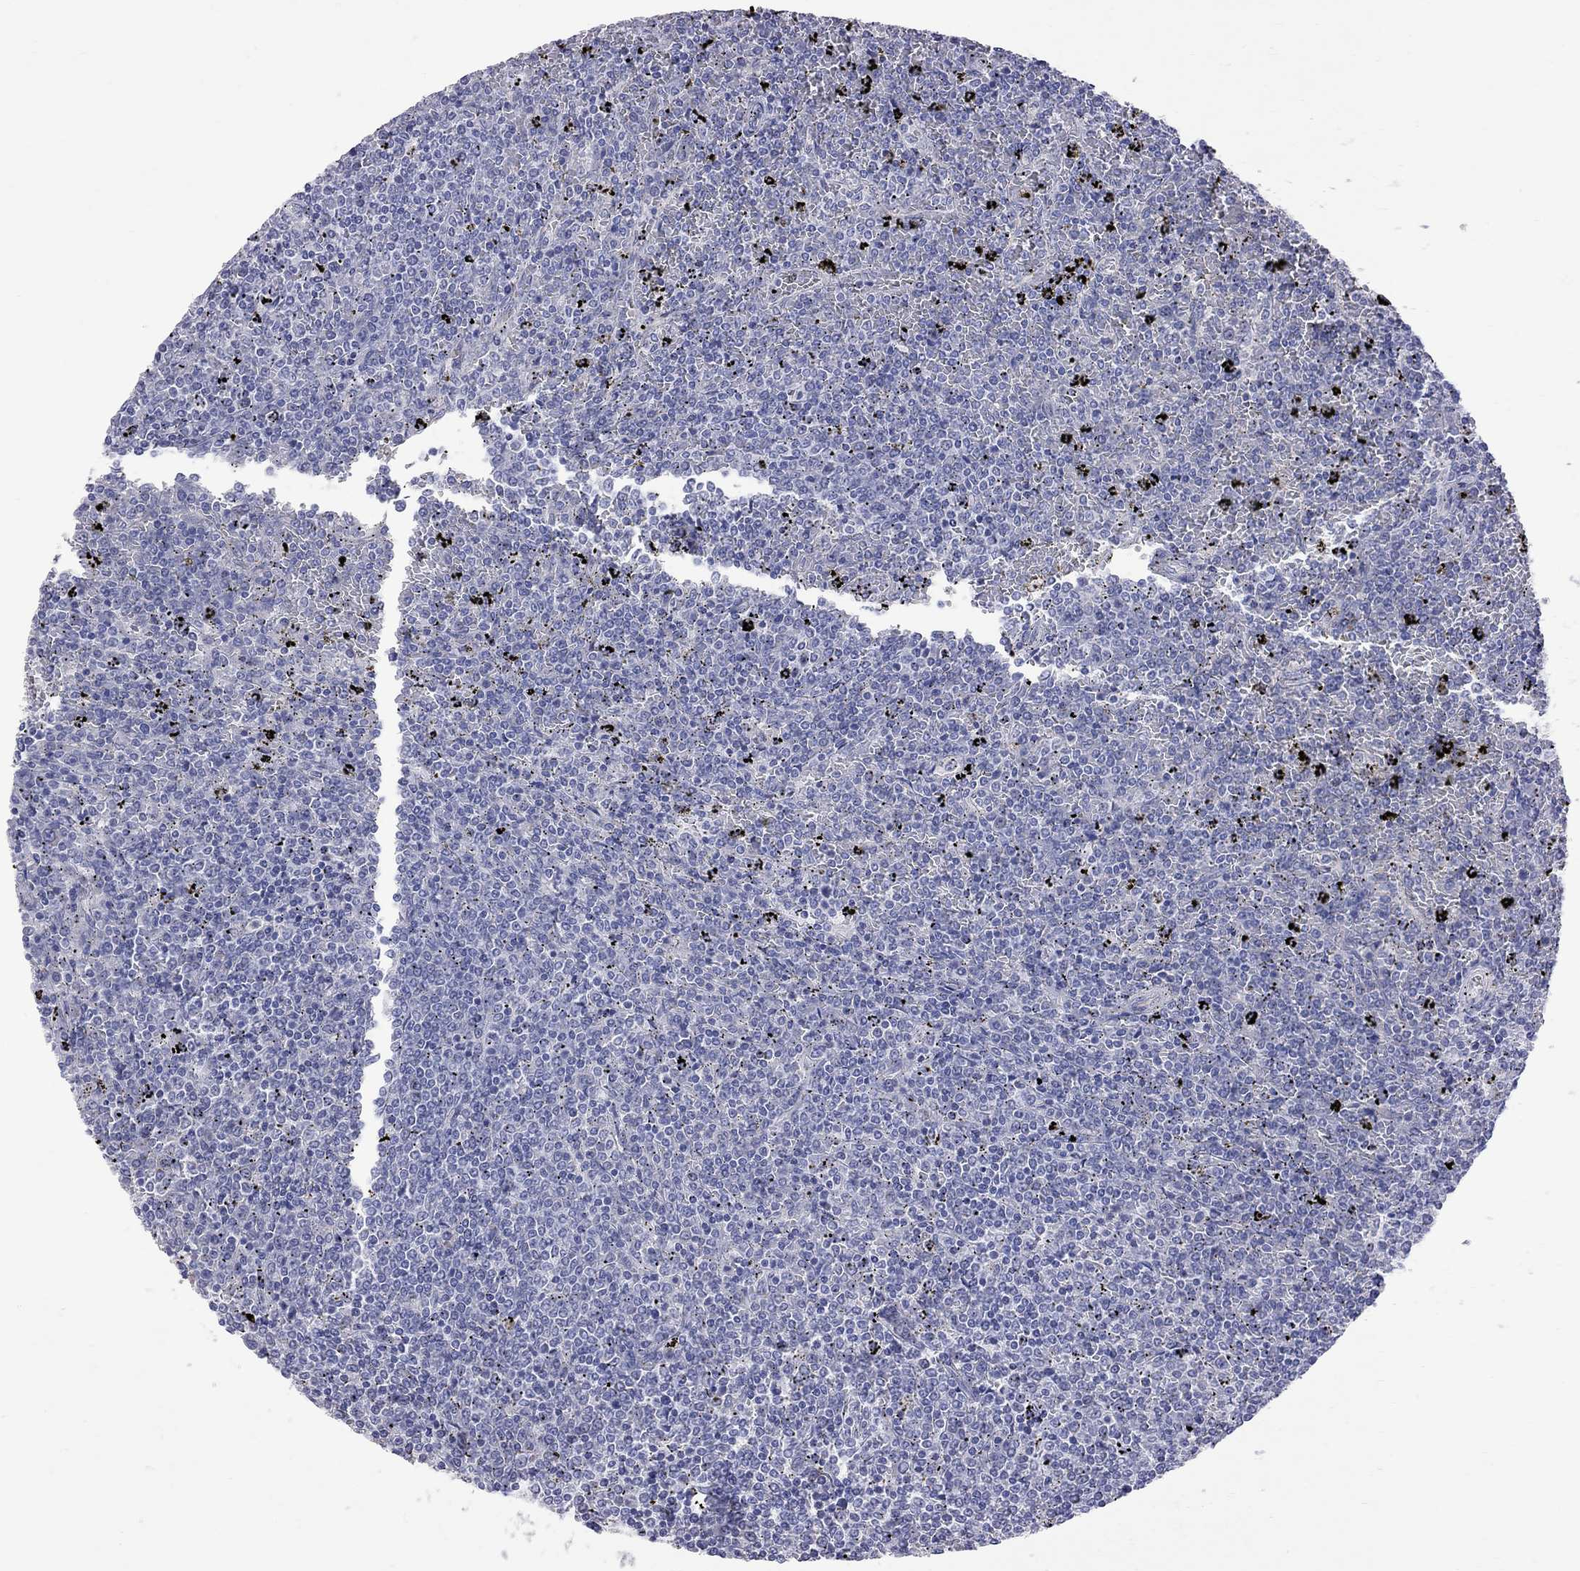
{"staining": {"intensity": "negative", "quantity": "none", "location": "none"}, "tissue": "lymphoma", "cell_type": "Tumor cells", "image_type": "cancer", "snomed": [{"axis": "morphology", "description": "Malignant lymphoma, non-Hodgkin's type, Low grade"}, {"axis": "topography", "description": "Spleen"}], "caption": "Protein analysis of lymphoma shows no significant positivity in tumor cells. (DAB immunohistochemistry (IHC) visualized using brightfield microscopy, high magnification).", "gene": "KCND2", "patient": {"sex": "female", "age": 77}}